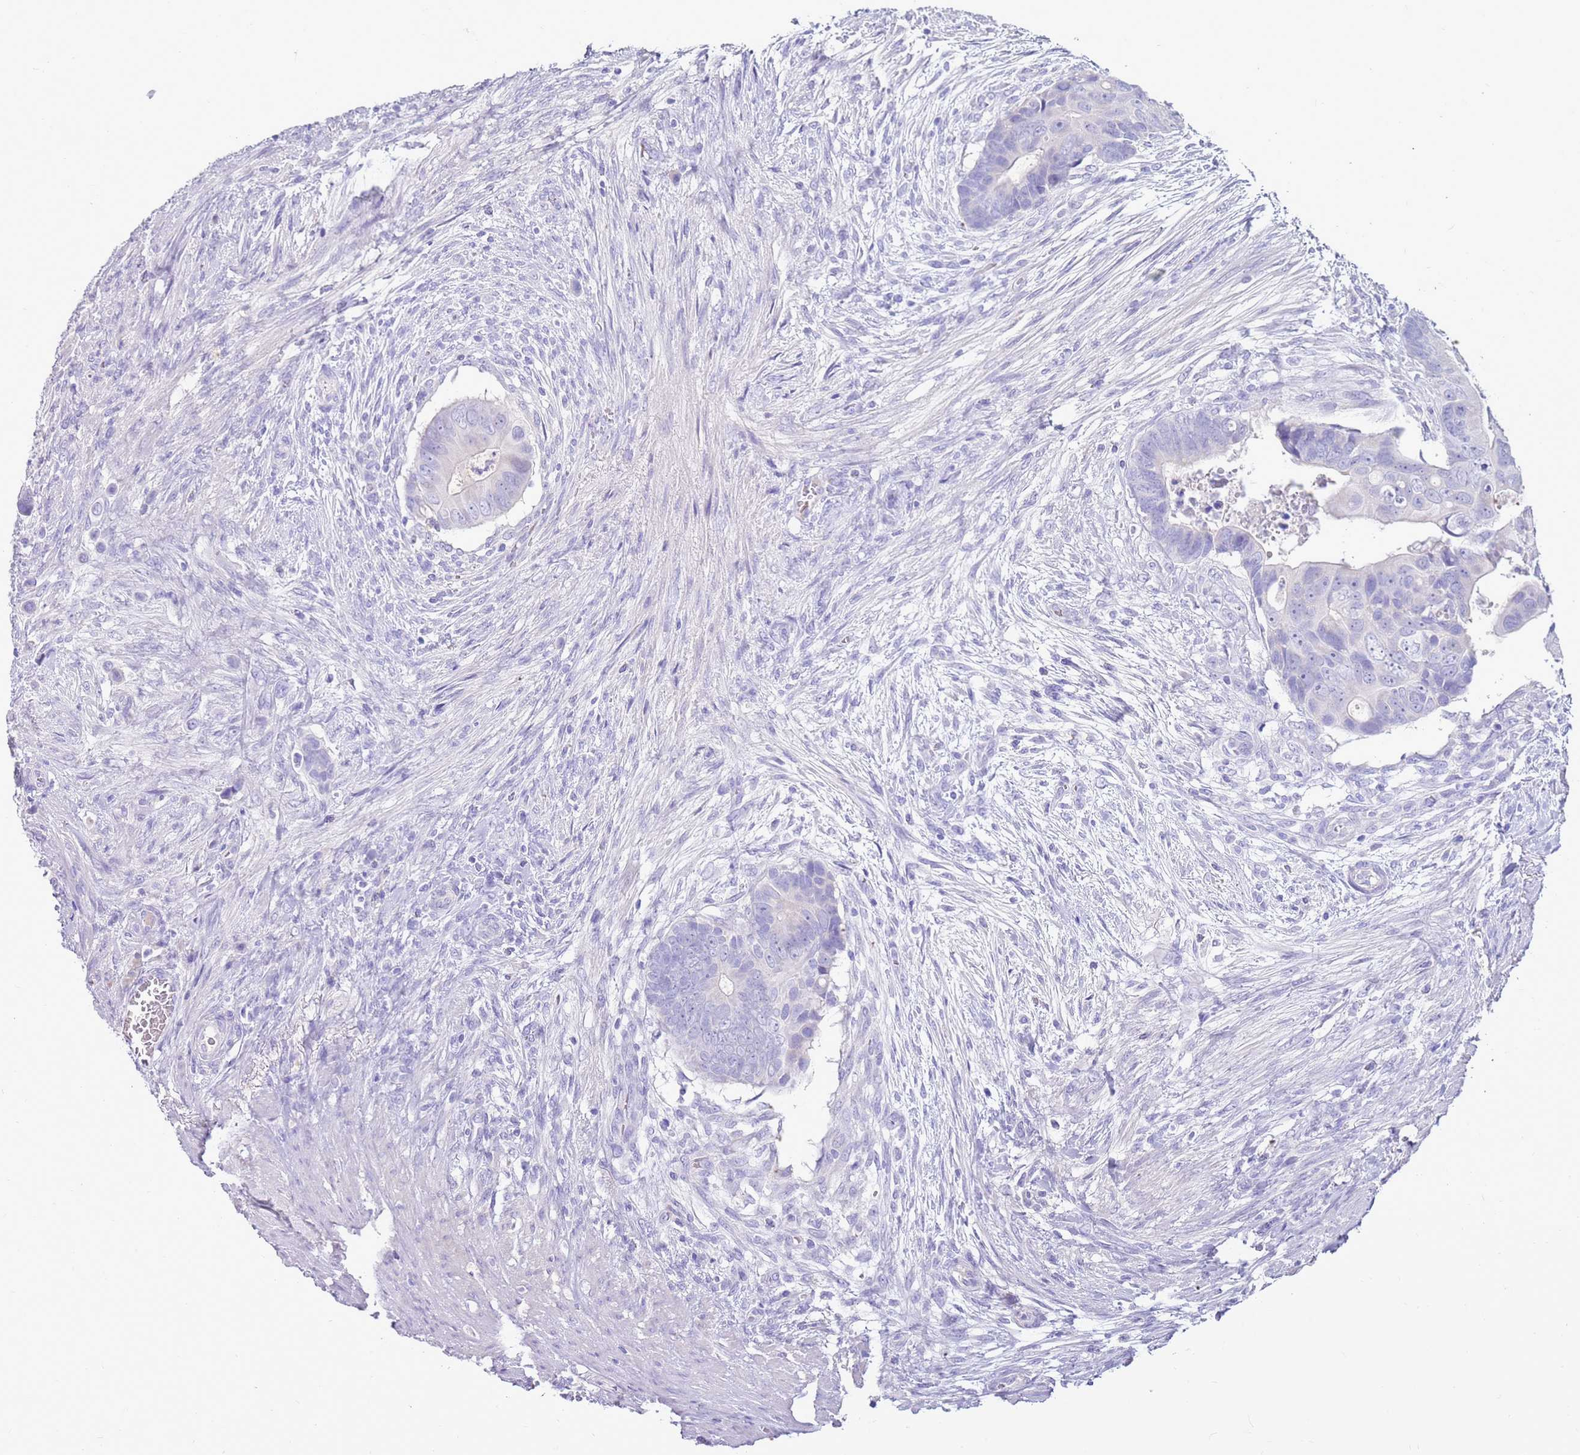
{"staining": {"intensity": "negative", "quantity": "none", "location": "none"}, "tissue": "colorectal cancer", "cell_type": "Tumor cells", "image_type": "cancer", "snomed": [{"axis": "morphology", "description": "Adenocarcinoma, NOS"}, {"axis": "topography", "description": "Rectum"}], "caption": "Tumor cells show no significant staining in colorectal cancer.", "gene": "EVPLL", "patient": {"sex": "female", "age": 78}}